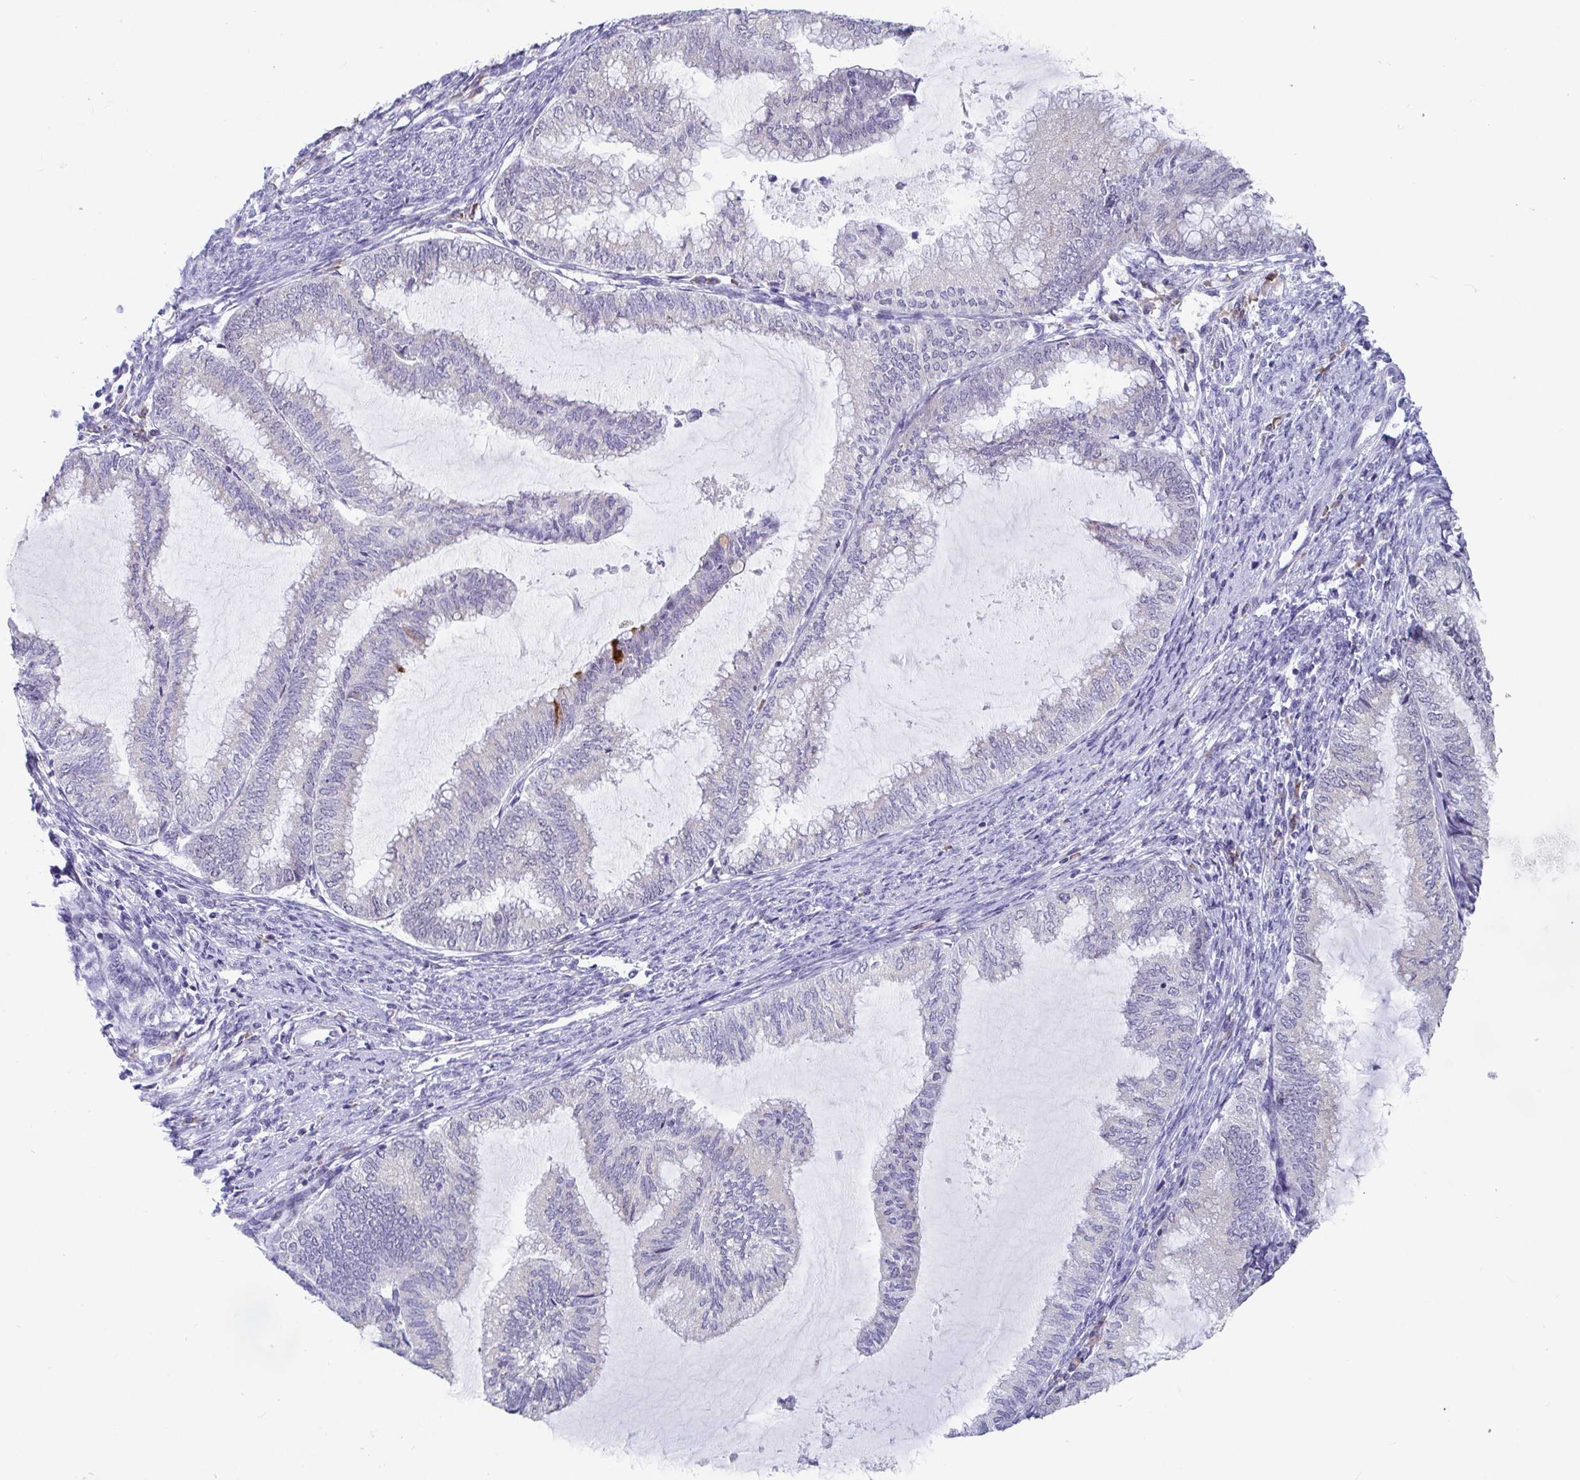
{"staining": {"intensity": "negative", "quantity": "none", "location": "none"}, "tissue": "endometrial cancer", "cell_type": "Tumor cells", "image_type": "cancer", "snomed": [{"axis": "morphology", "description": "Adenocarcinoma, NOS"}, {"axis": "topography", "description": "Endometrium"}], "caption": "An image of endometrial cancer (adenocarcinoma) stained for a protein displays no brown staining in tumor cells.", "gene": "WDR72", "patient": {"sex": "female", "age": 79}}